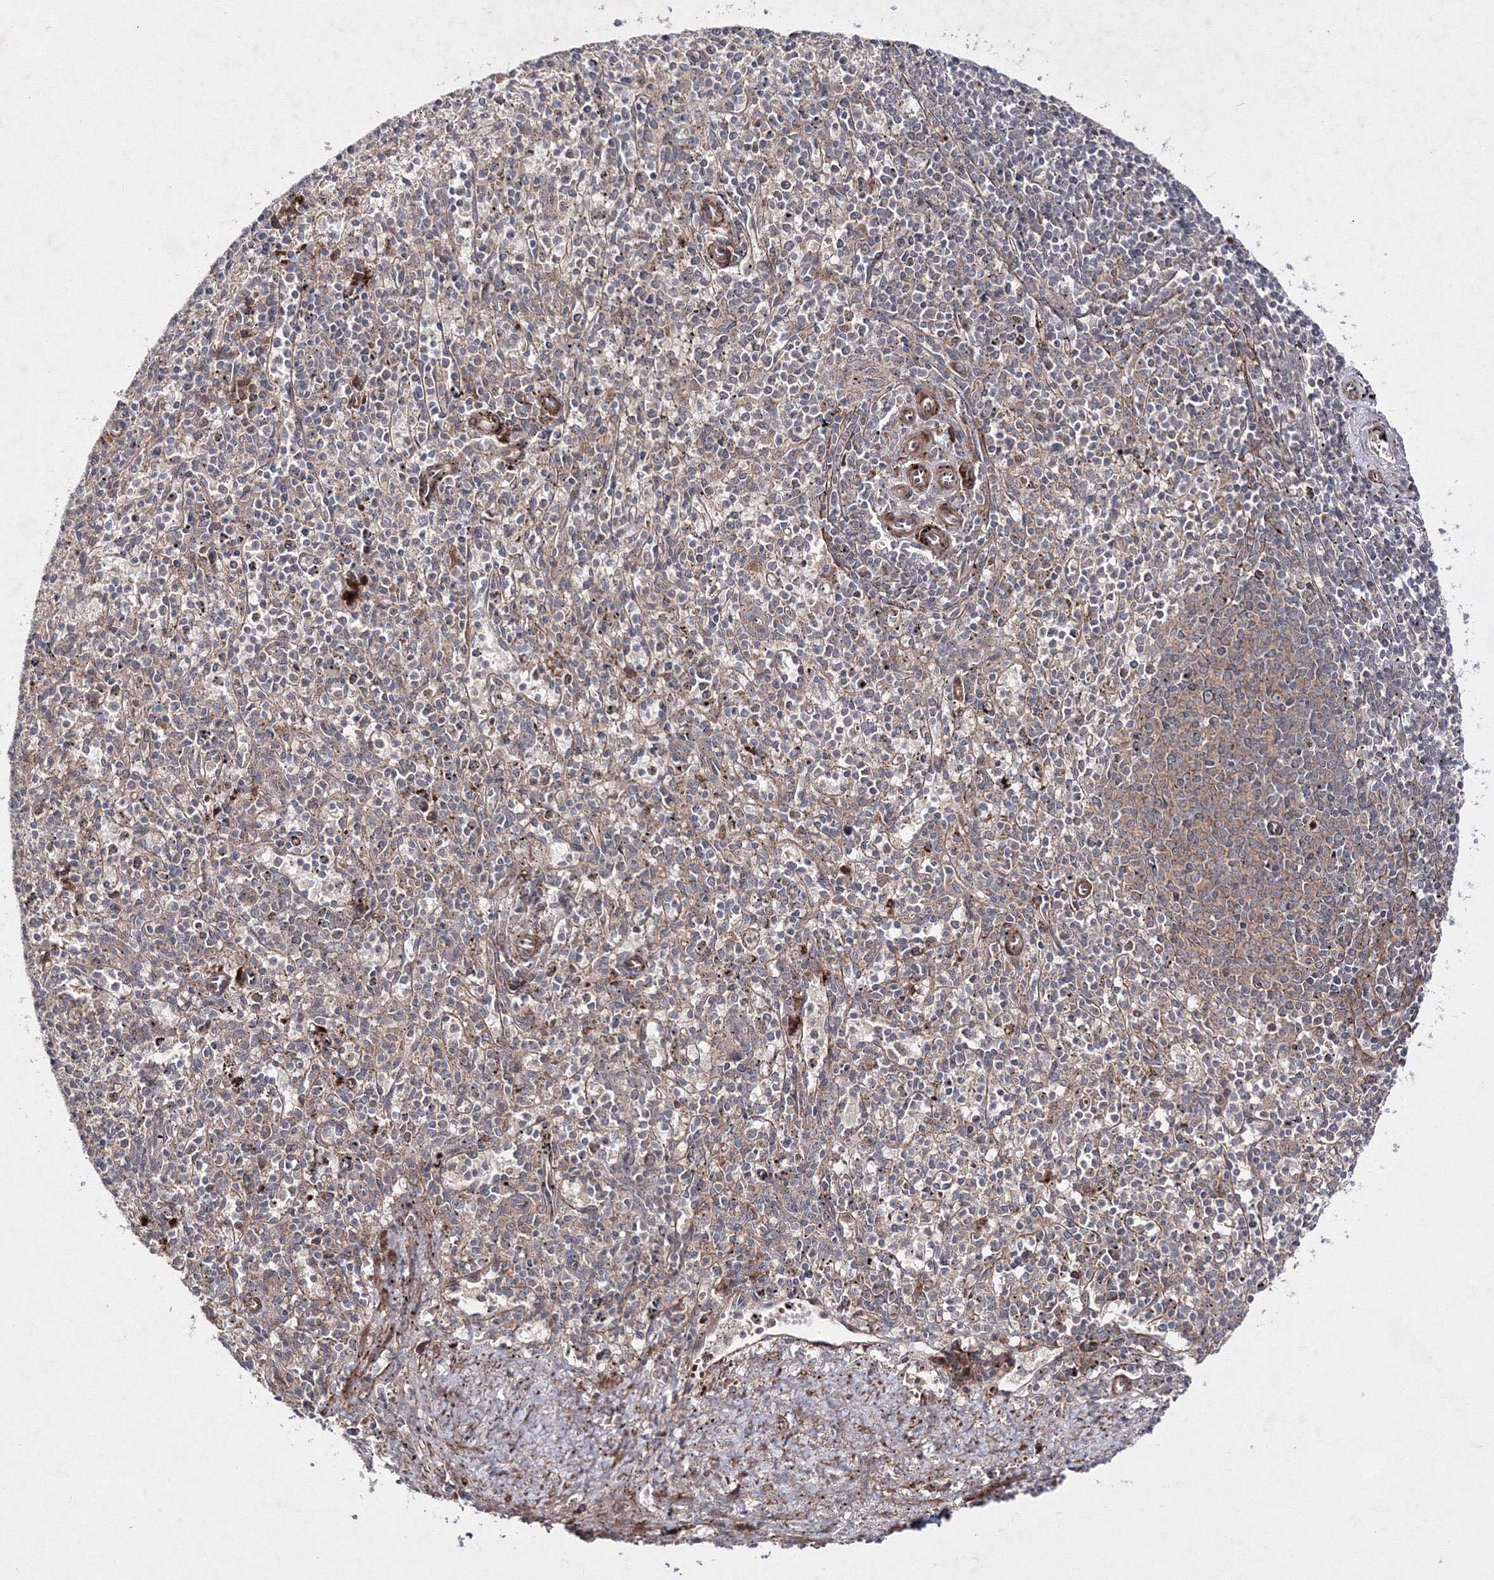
{"staining": {"intensity": "negative", "quantity": "none", "location": "none"}, "tissue": "spleen", "cell_type": "Cells in red pulp", "image_type": "normal", "snomed": [{"axis": "morphology", "description": "Normal tissue, NOS"}, {"axis": "topography", "description": "Spleen"}], "caption": "Cells in red pulp are negative for brown protein staining in benign spleen. (DAB (3,3'-diaminobenzidine) immunohistochemistry, high magnification).", "gene": "GFM1", "patient": {"sex": "male", "age": 72}}